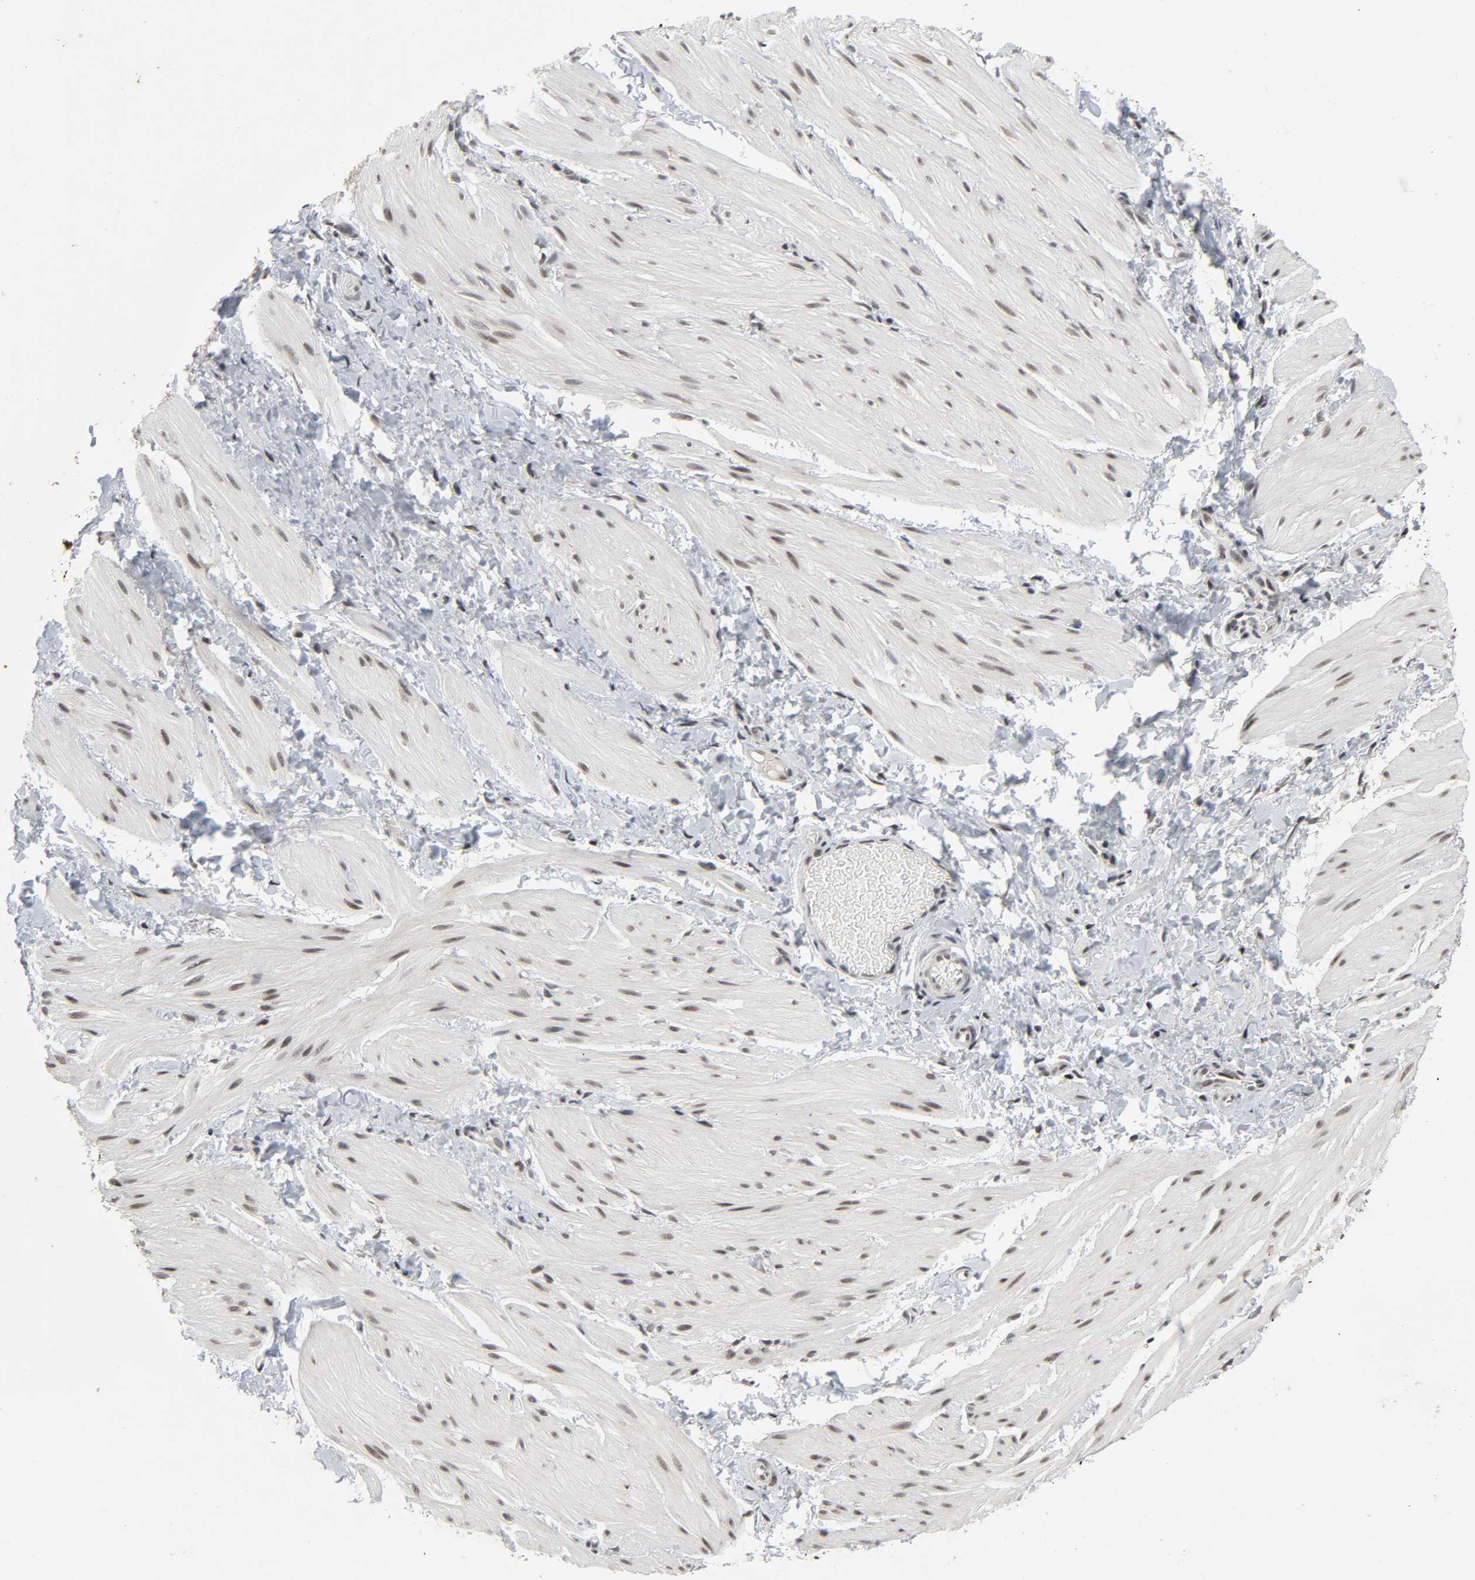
{"staining": {"intensity": "negative", "quantity": "none", "location": "none"}, "tissue": "smooth muscle", "cell_type": "Smooth muscle cells", "image_type": "normal", "snomed": [{"axis": "morphology", "description": "Normal tissue, NOS"}, {"axis": "topography", "description": "Smooth muscle"}], "caption": "Micrograph shows no significant protein staining in smooth muscle cells of benign smooth muscle.", "gene": "MUC1", "patient": {"sex": "male", "age": 16}}